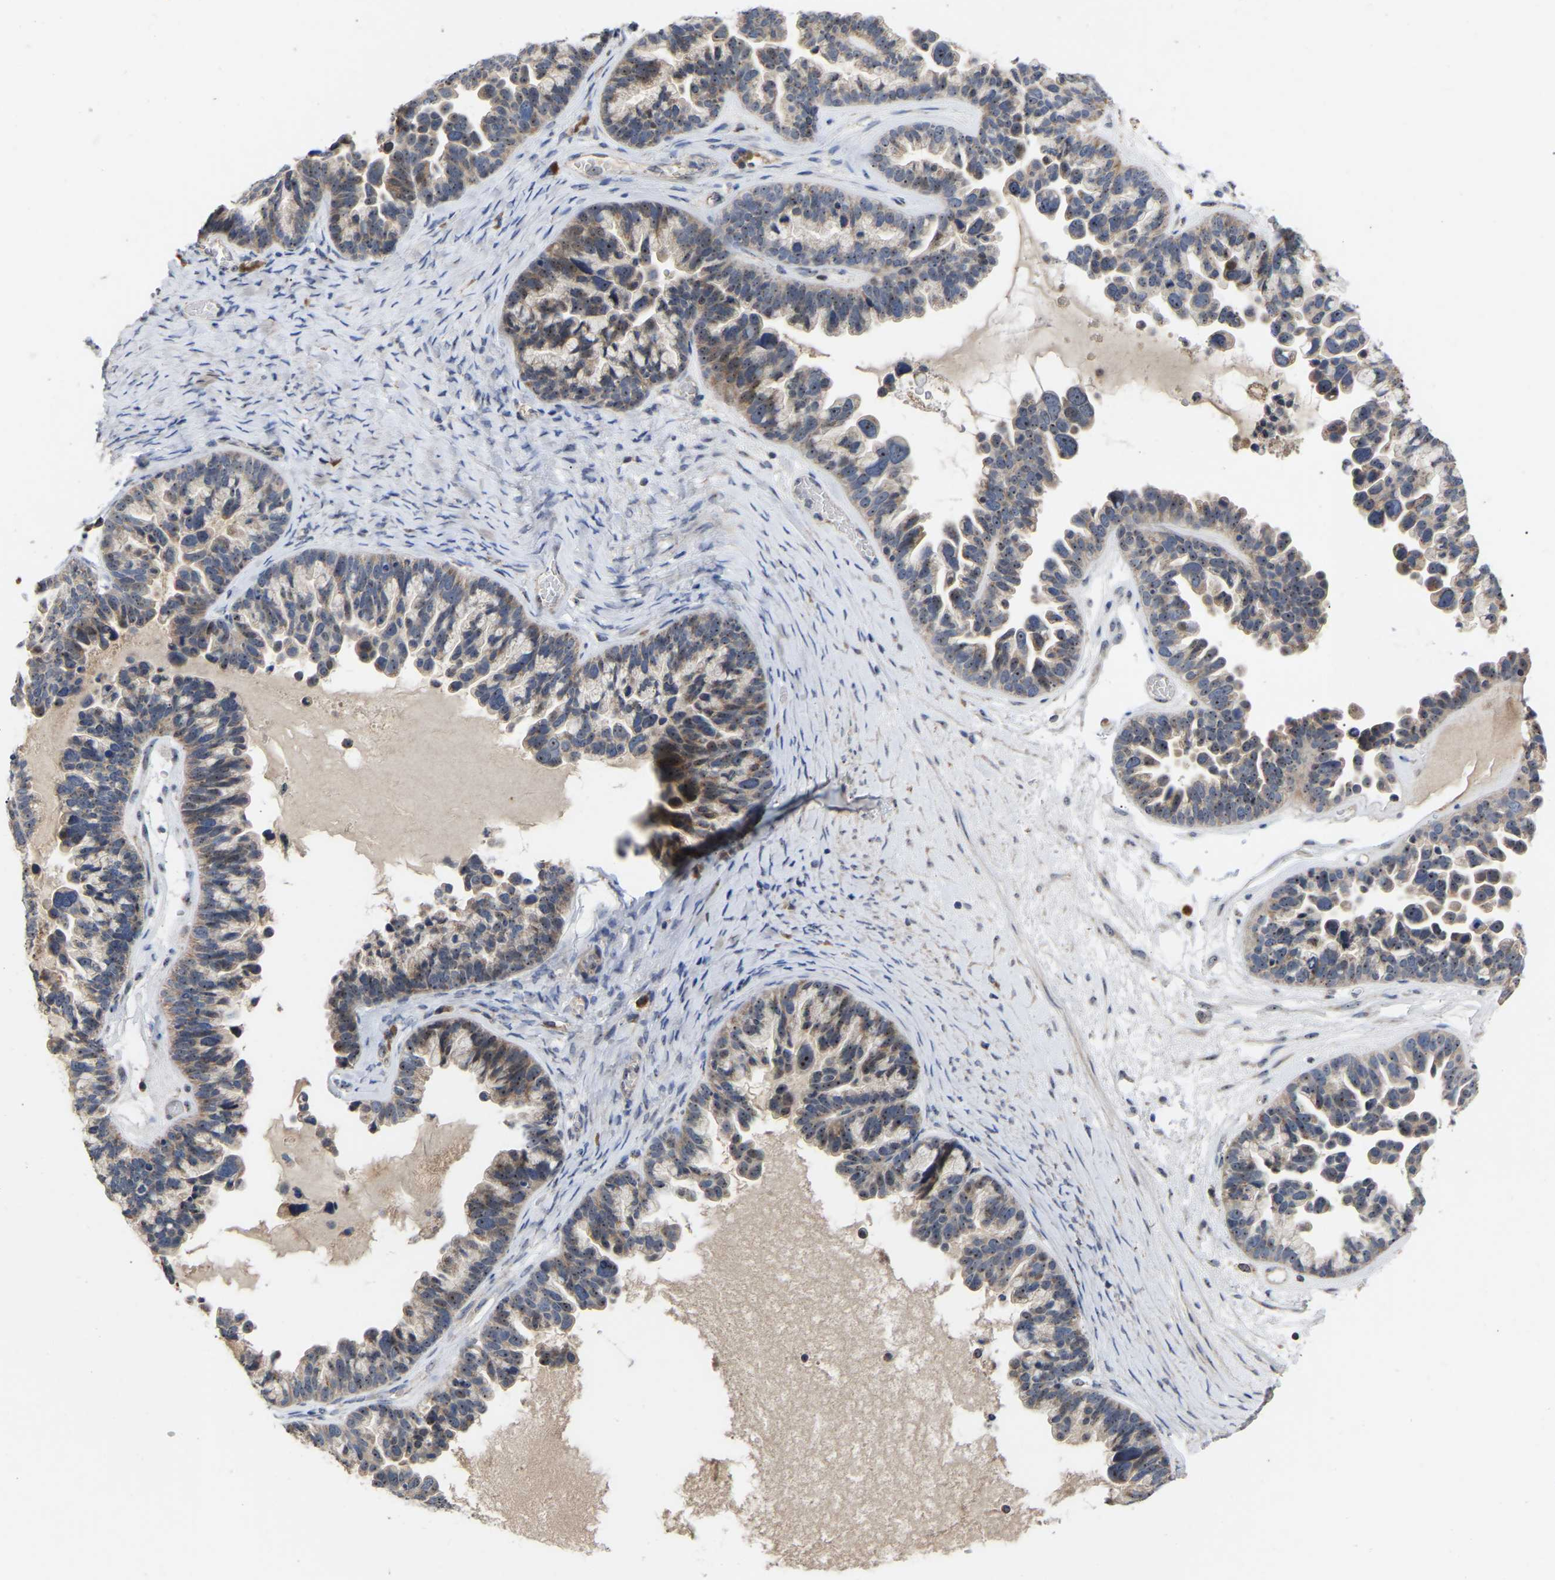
{"staining": {"intensity": "moderate", "quantity": ">75%", "location": "cytoplasmic/membranous,nuclear"}, "tissue": "ovarian cancer", "cell_type": "Tumor cells", "image_type": "cancer", "snomed": [{"axis": "morphology", "description": "Cystadenocarcinoma, serous, NOS"}, {"axis": "topography", "description": "Ovary"}], "caption": "High-magnification brightfield microscopy of ovarian cancer stained with DAB (3,3'-diaminobenzidine) (brown) and counterstained with hematoxylin (blue). tumor cells exhibit moderate cytoplasmic/membranous and nuclear expression is seen in approximately>75% of cells. (Brightfield microscopy of DAB IHC at high magnification).", "gene": "NOP53", "patient": {"sex": "female", "age": 56}}